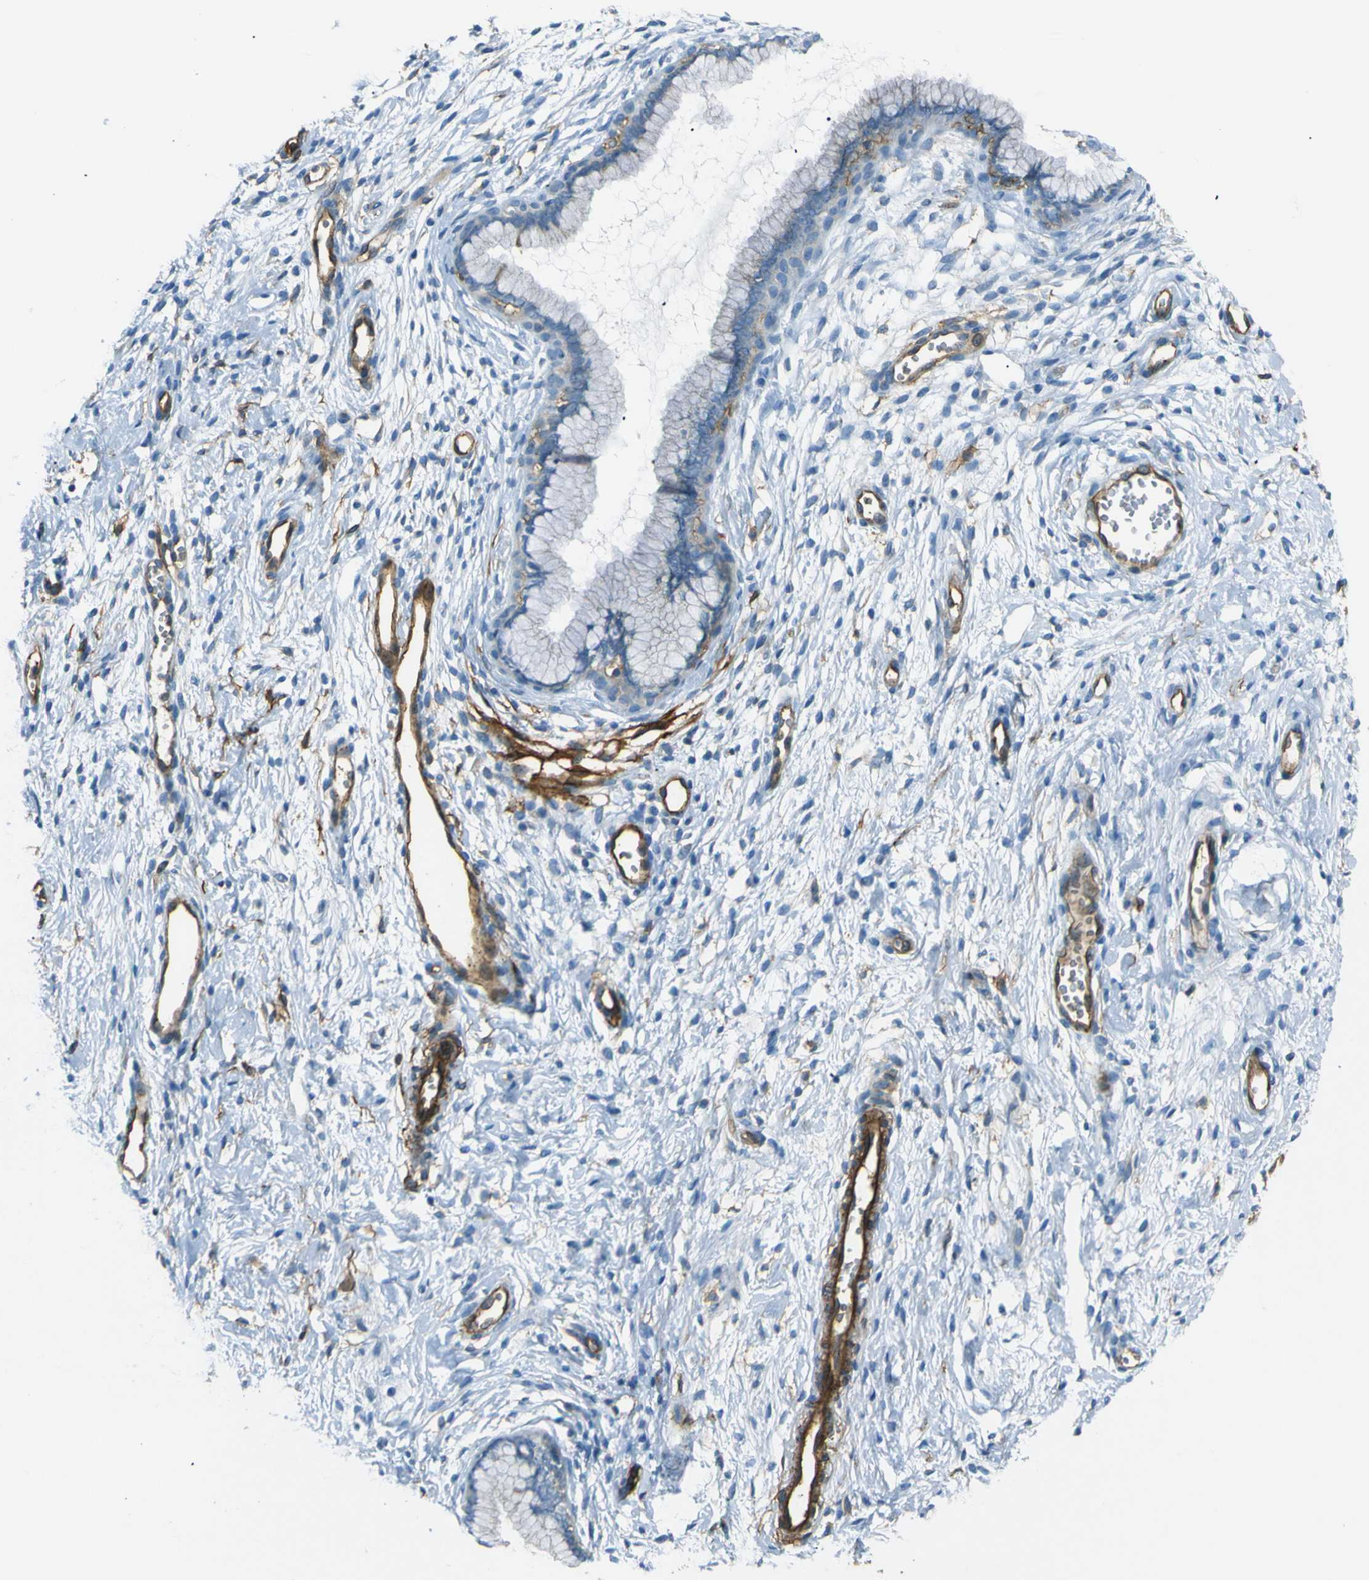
{"staining": {"intensity": "negative", "quantity": "none", "location": "none"}, "tissue": "cervix", "cell_type": "Glandular cells", "image_type": "normal", "snomed": [{"axis": "morphology", "description": "Normal tissue, NOS"}, {"axis": "topography", "description": "Cervix"}], "caption": "IHC of benign cervix shows no expression in glandular cells.", "gene": "ENTPD1", "patient": {"sex": "female", "age": 65}}